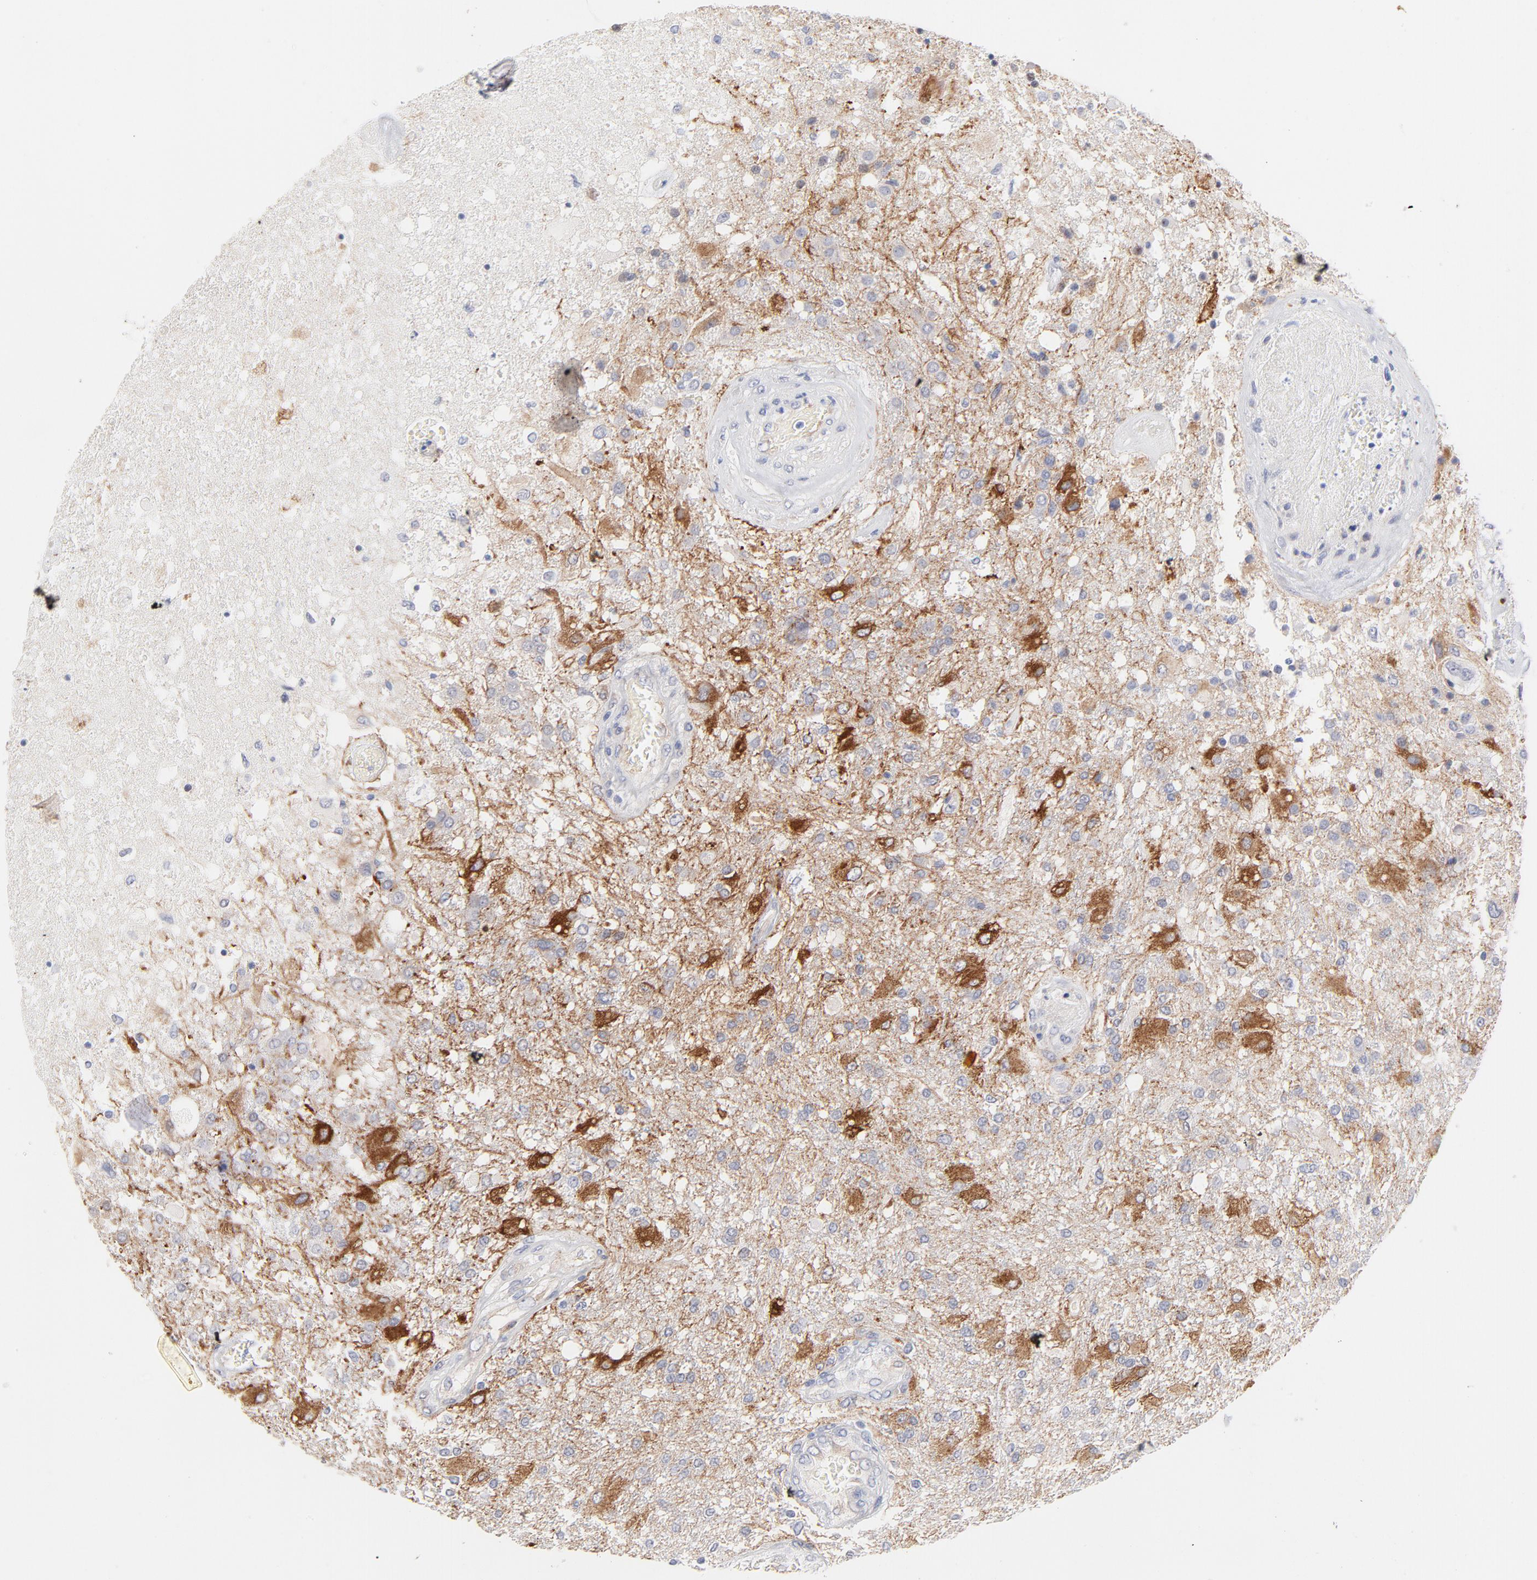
{"staining": {"intensity": "strong", "quantity": "25%-75%", "location": "cytoplasmic/membranous"}, "tissue": "glioma", "cell_type": "Tumor cells", "image_type": "cancer", "snomed": [{"axis": "morphology", "description": "Glioma, malignant, High grade"}, {"axis": "topography", "description": "Cerebral cortex"}], "caption": "The photomicrograph displays immunohistochemical staining of malignant high-grade glioma. There is strong cytoplasmic/membranous positivity is seen in approximately 25%-75% of tumor cells.", "gene": "MID1", "patient": {"sex": "male", "age": 79}}